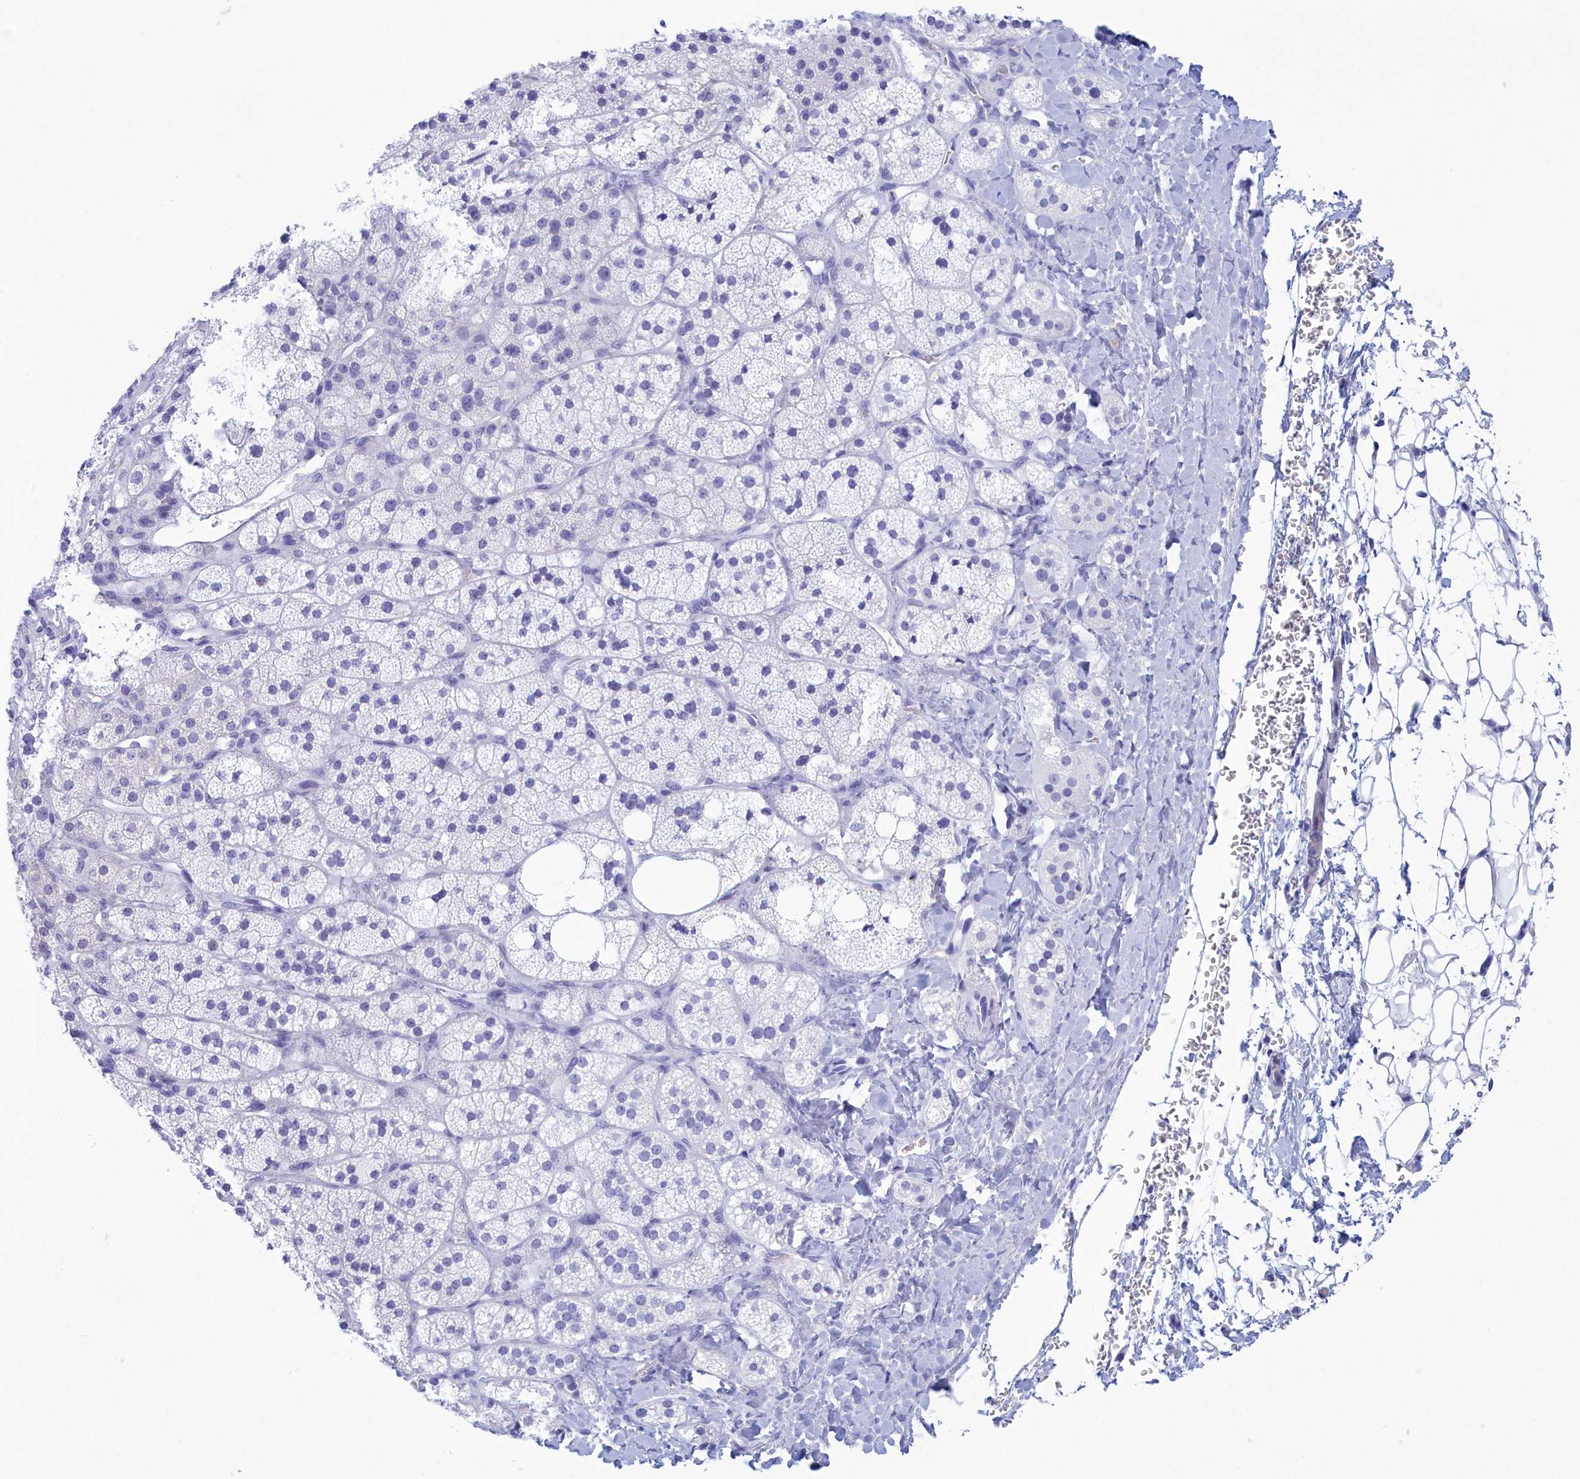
{"staining": {"intensity": "negative", "quantity": "none", "location": "none"}, "tissue": "adrenal gland", "cell_type": "Glandular cells", "image_type": "normal", "snomed": [{"axis": "morphology", "description": "Normal tissue, NOS"}, {"axis": "topography", "description": "Adrenal gland"}], "caption": "Human adrenal gland stained for a protein using immunohistochemistry (IHC) exhibits no positivity in glandular cells.", "gene": "TMEM97", "patient": {"sex": "male", "age": 61}}